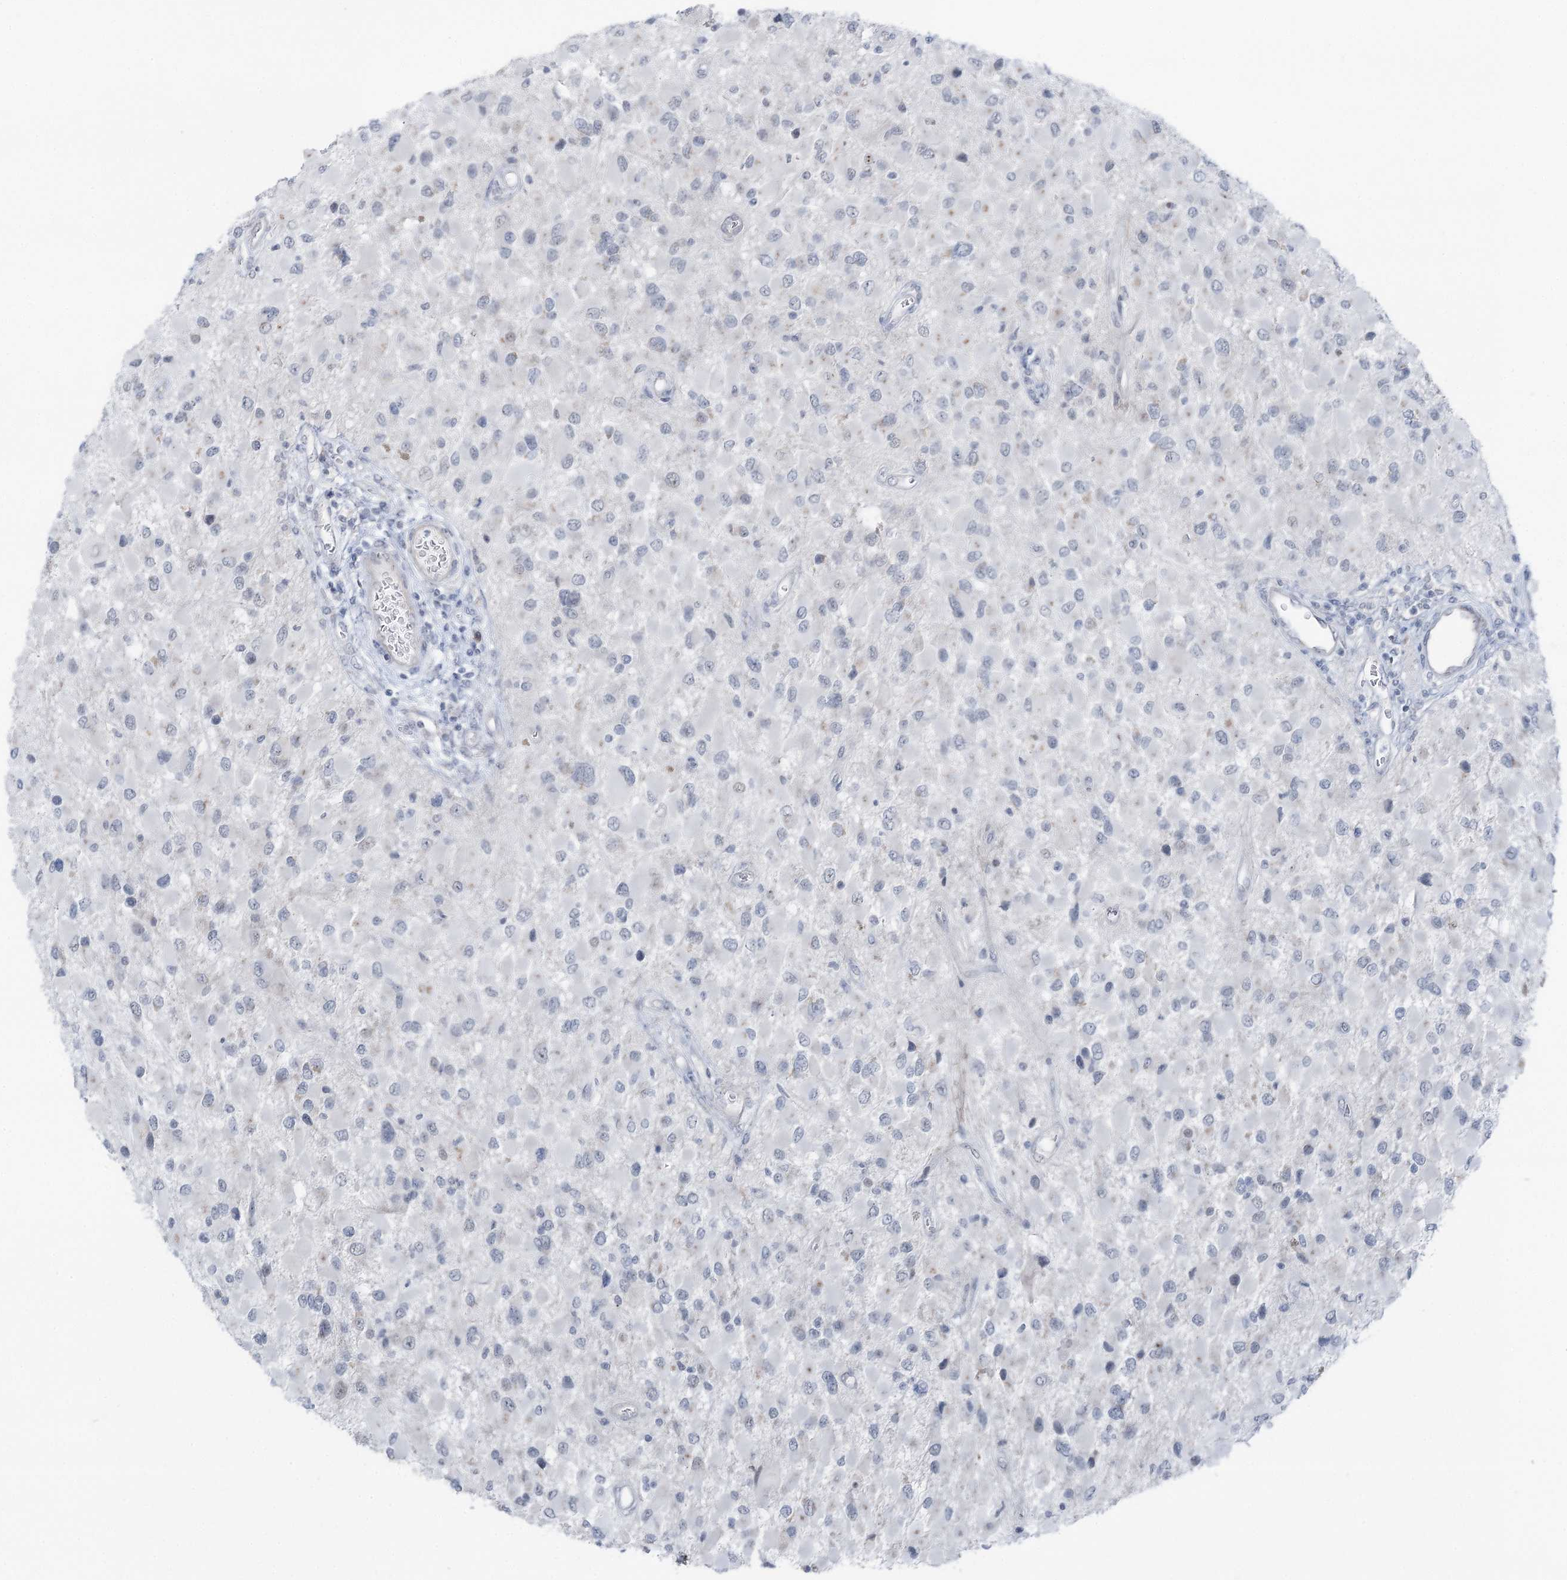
{"staining": {"intensity": "negative", "quantity": "none", "location": "none"}, "tissue": "glioma", "cell_type": "Tumor cells", "image_type": "cancer", "snomed": [{"axis": "morphology", "description": "Glioma, malignant, High grade"}, {"axis": "topography", "description": "Brain"}], "caption": "Immunohistochemistry of human glioma exhibits no staining in tumor cells.", "gene": "STEEP1", "patient": {"sex": "male", "age": 53}}